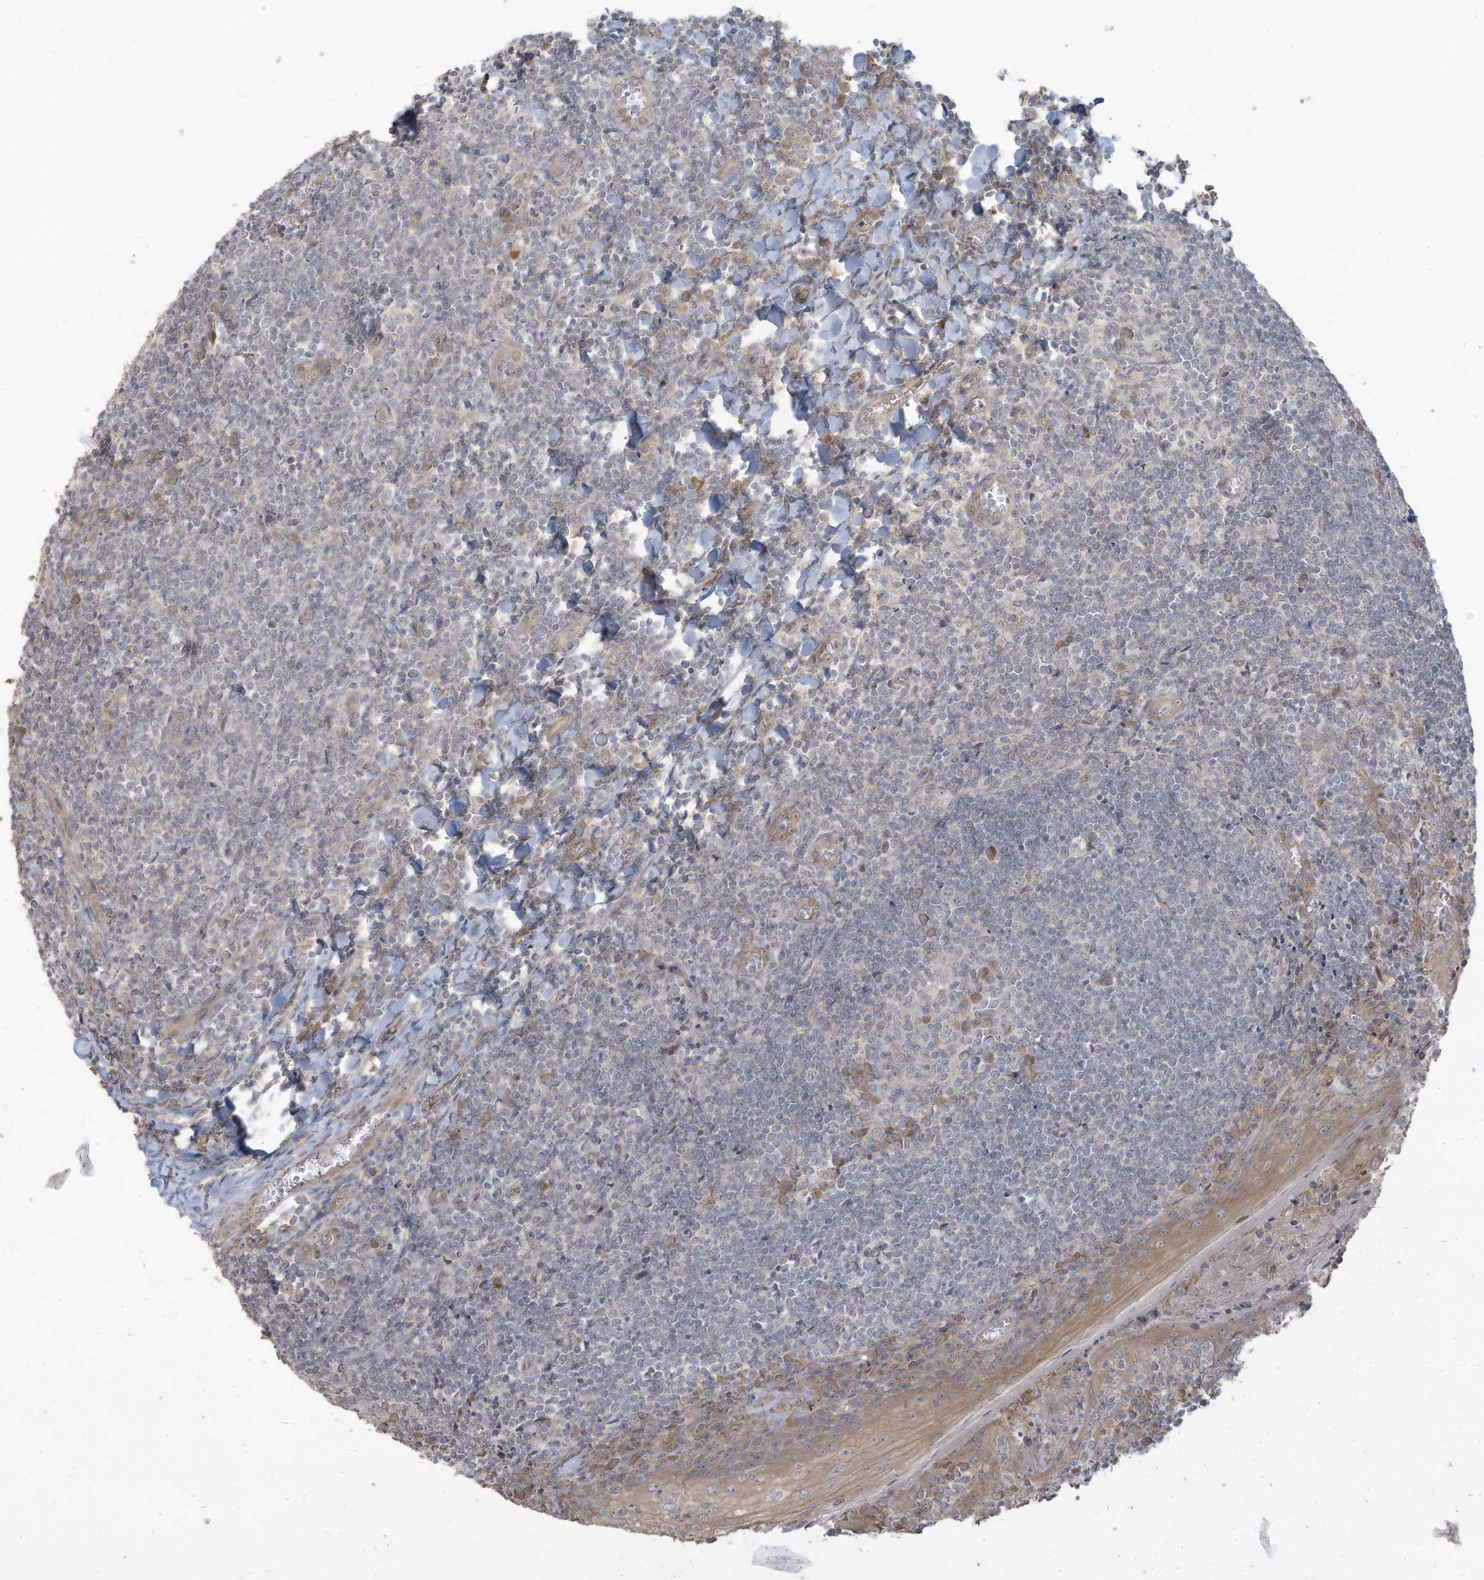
{"staining": {"intensity": "moderate", "quantity": "<25%", "location": "cytoplasmic/membranous"}, "tissue": "tonsil", "cell_type": "Germinal center cells", "image_type": "normal", "snomed": [{"axis": "morphology", "description": "Normal tissue, NOS"}, {"axis": "topography", "description": "Tonsil"}], "caption": "Immunohistochemistry (DAB) staining of unremarkable tonsil displays moderate cytoplasmic/membranous protein staining in approximately <25% of germinal center cells.", "gene": "MAGIX", "patient": {"sex": "male", "age": 27}}